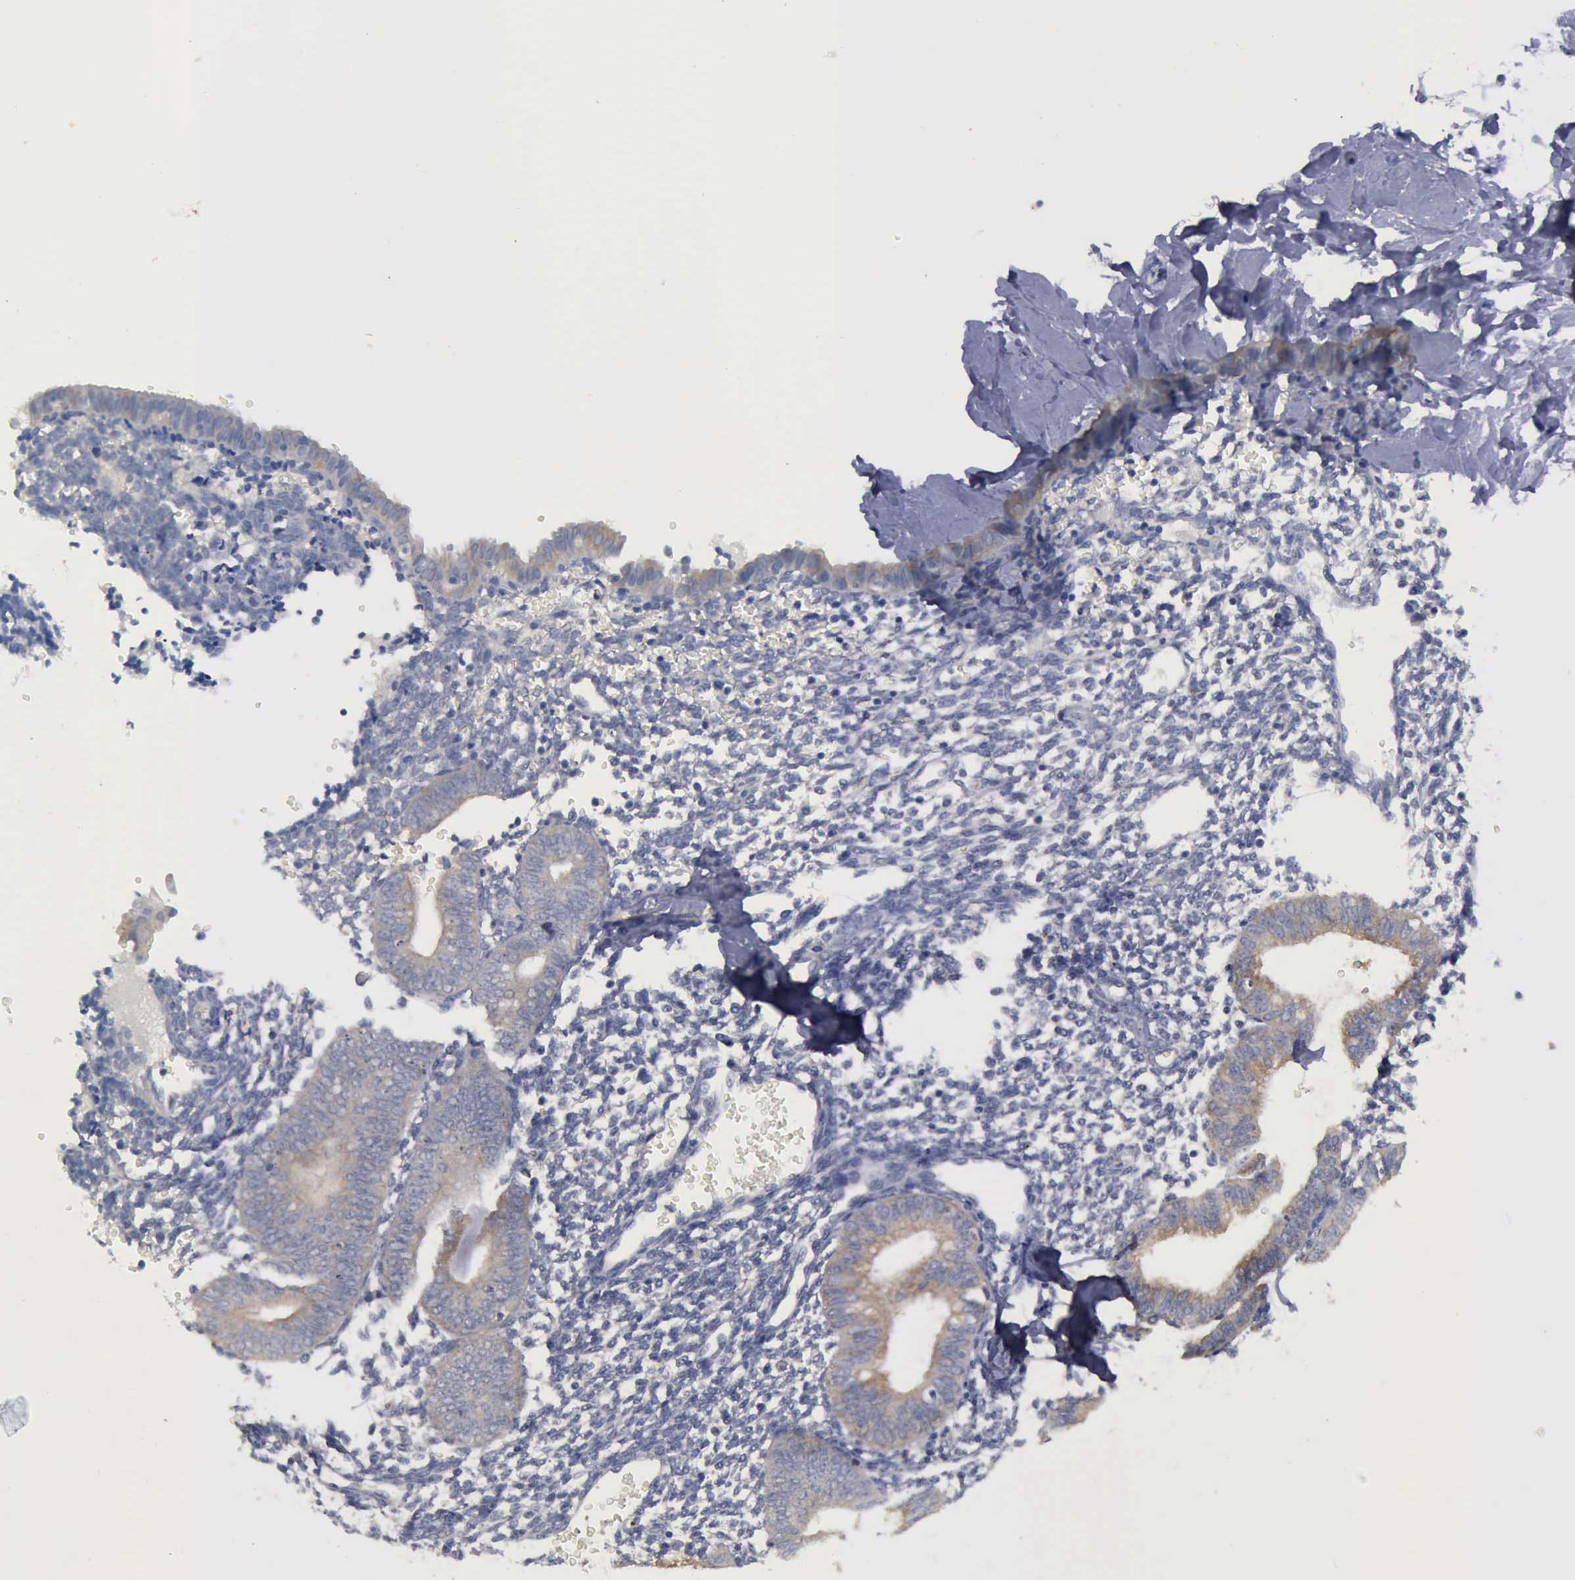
{"staining": {"intensity": "negative", "quantity": "none", "location": "none"}, "tissue": "endometrium", "cell_type": "Cells in endometrial stroma", "image_type": "normal", "snomed": [{"axis": "morphology", "description": "Normal tissue, NOS"}, {"axis": "topography", "description": "Endometrium"}], "caption": "Immunohistochemistry (IHC) image of benign endometrium stained for a protein (brown), which displays no staining in cells in endometrial stroma.", "gene": "PHKA1", "patient": {"sex": "female", "age": 61}}